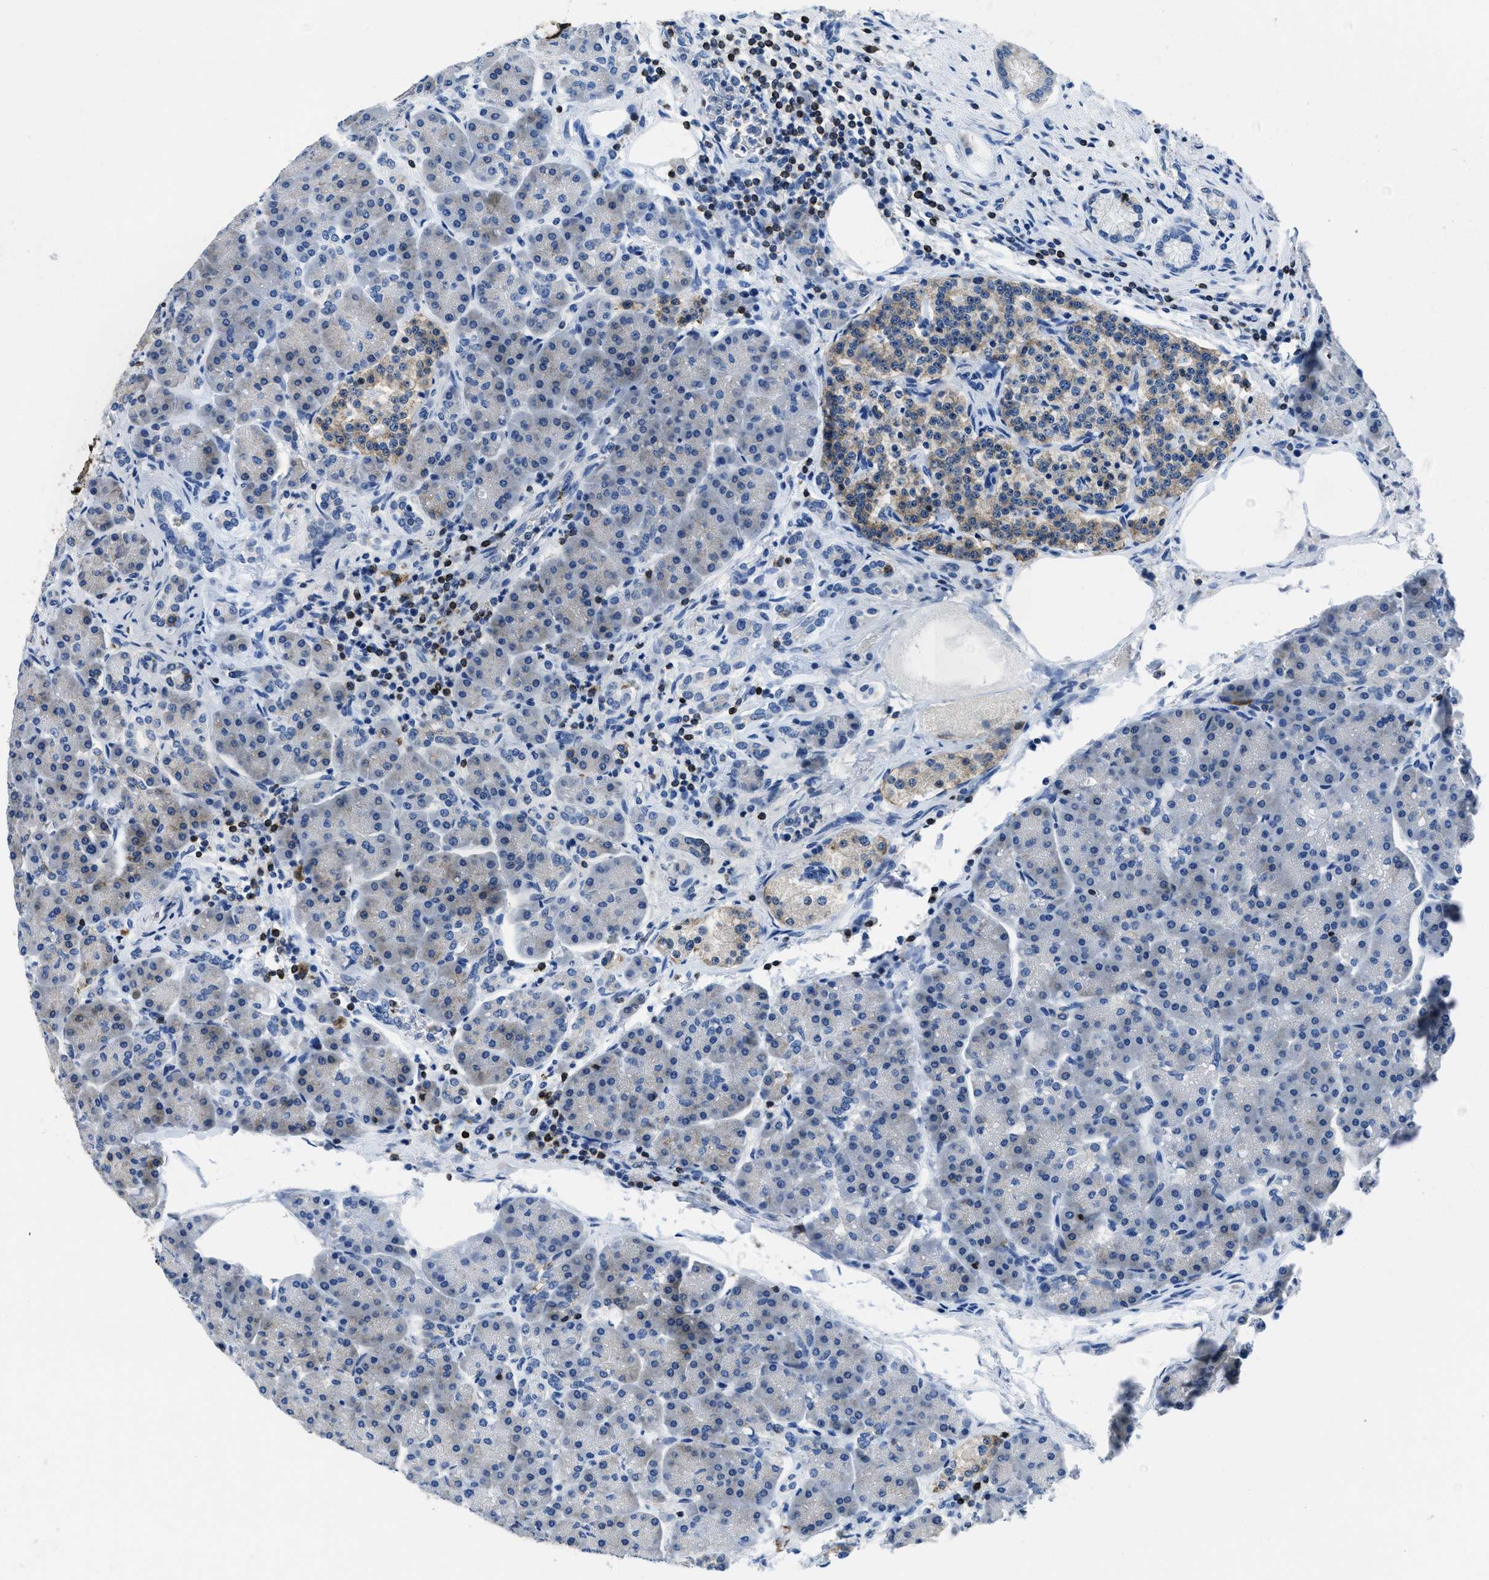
{"staining": {"intensity": "strong", "quantity": "25%-75%", "location": "cytoplasmic/membranous"}, "tissue": "pancreas", "cell_type": "Exocrine glandular cells", "image_type": "normal", "snomed": [{"axis": "morphology", "description": "Normal tissue, NOS"}, {"axis": "topography", "description": "Pancreas"}], "caption": "DAB (3,3'-diaminobenzidine) immunohistochemical staining of unremarkable pancreas displays strong cytoplasmic/membranous protein expression in about 25%-75% of exocrine glandular cells. The protein is stained brown, and the nuclei are stained in blue (DAB IHC with brightfield microscopy, high magnification).", "gene": "ITGA3", "patient": {"sex": "female", "age": 70}}